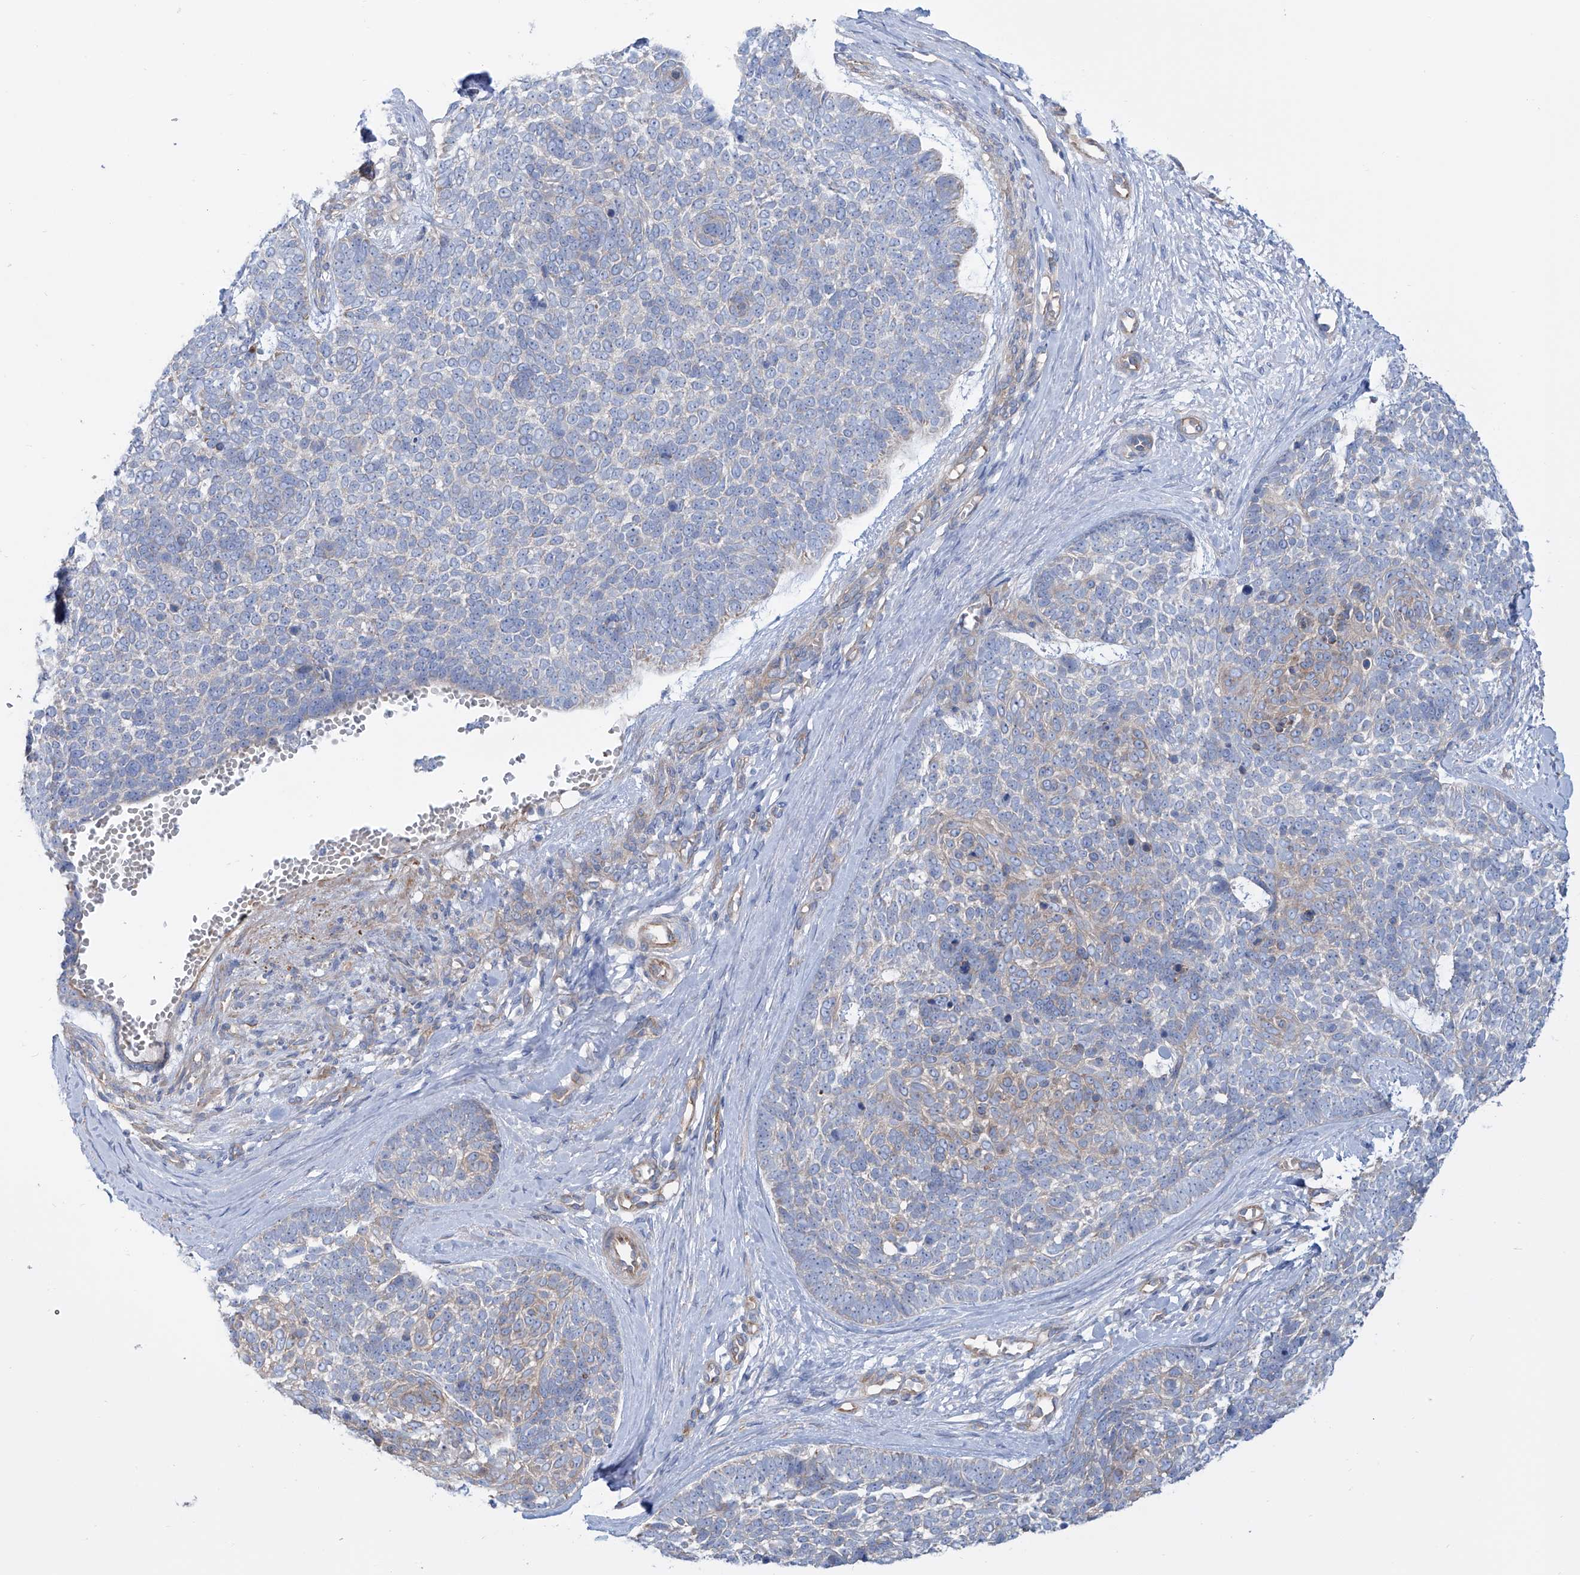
{"staining": {"intensity": "weak", "quantity": "<25%", "location": "cytoplasmic/membranous"}, "tissue": "skin cancer", "cell_type": "Tumor cells", "image_type": "cancer", "snomed": [{"axis": "morphology", "description": "Basal cell carcinoma"}, {"axis": "topography", "description": "Skin"}], "caption": "Tumor cells are negative for protein expression in human skin cancer.", "gene": "TMEM209", "patient": {"sex": "female", "age": 81}}